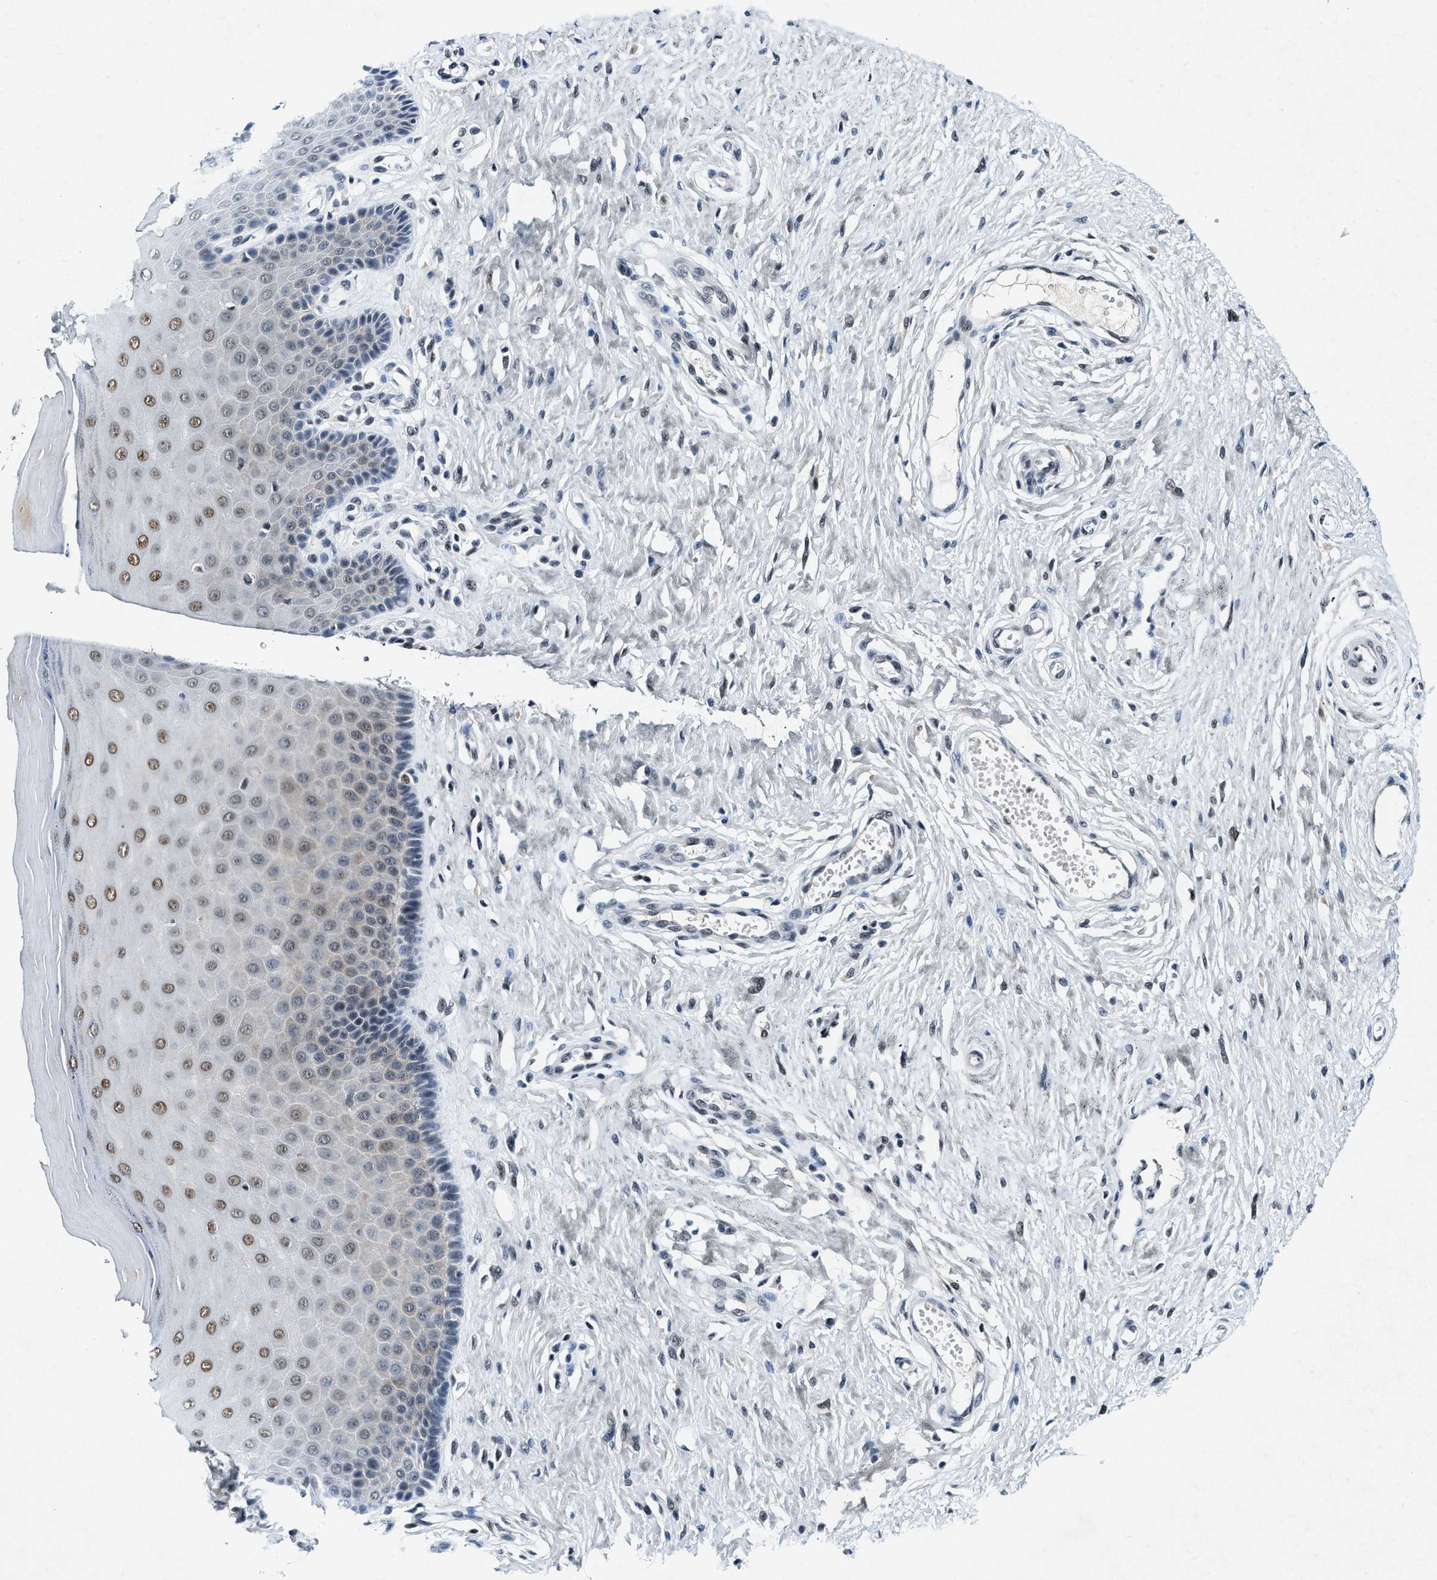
{"staining": {"intensity": "moderate", "quantity": ">75%", "location": "nuclear"}, "tissue": "cervix", "cell_type": "Glandular cells", "image_type": "normal", "snomed": [{"axis": "morphology", "description": "Normal tissue, NOS"}, {"axis": "topography", "description": "Cervix"}], "caption": "High-magnification brightfield microscopy of benign cervix stained with DAB (brown) and counterstained with hematoxylin (blue). glandular cells exhibit moderate nuclear staining is seen in approximately>75% of cells.", "gene": "NCOA1", "patient": {"sex": "female", "age": 55}}